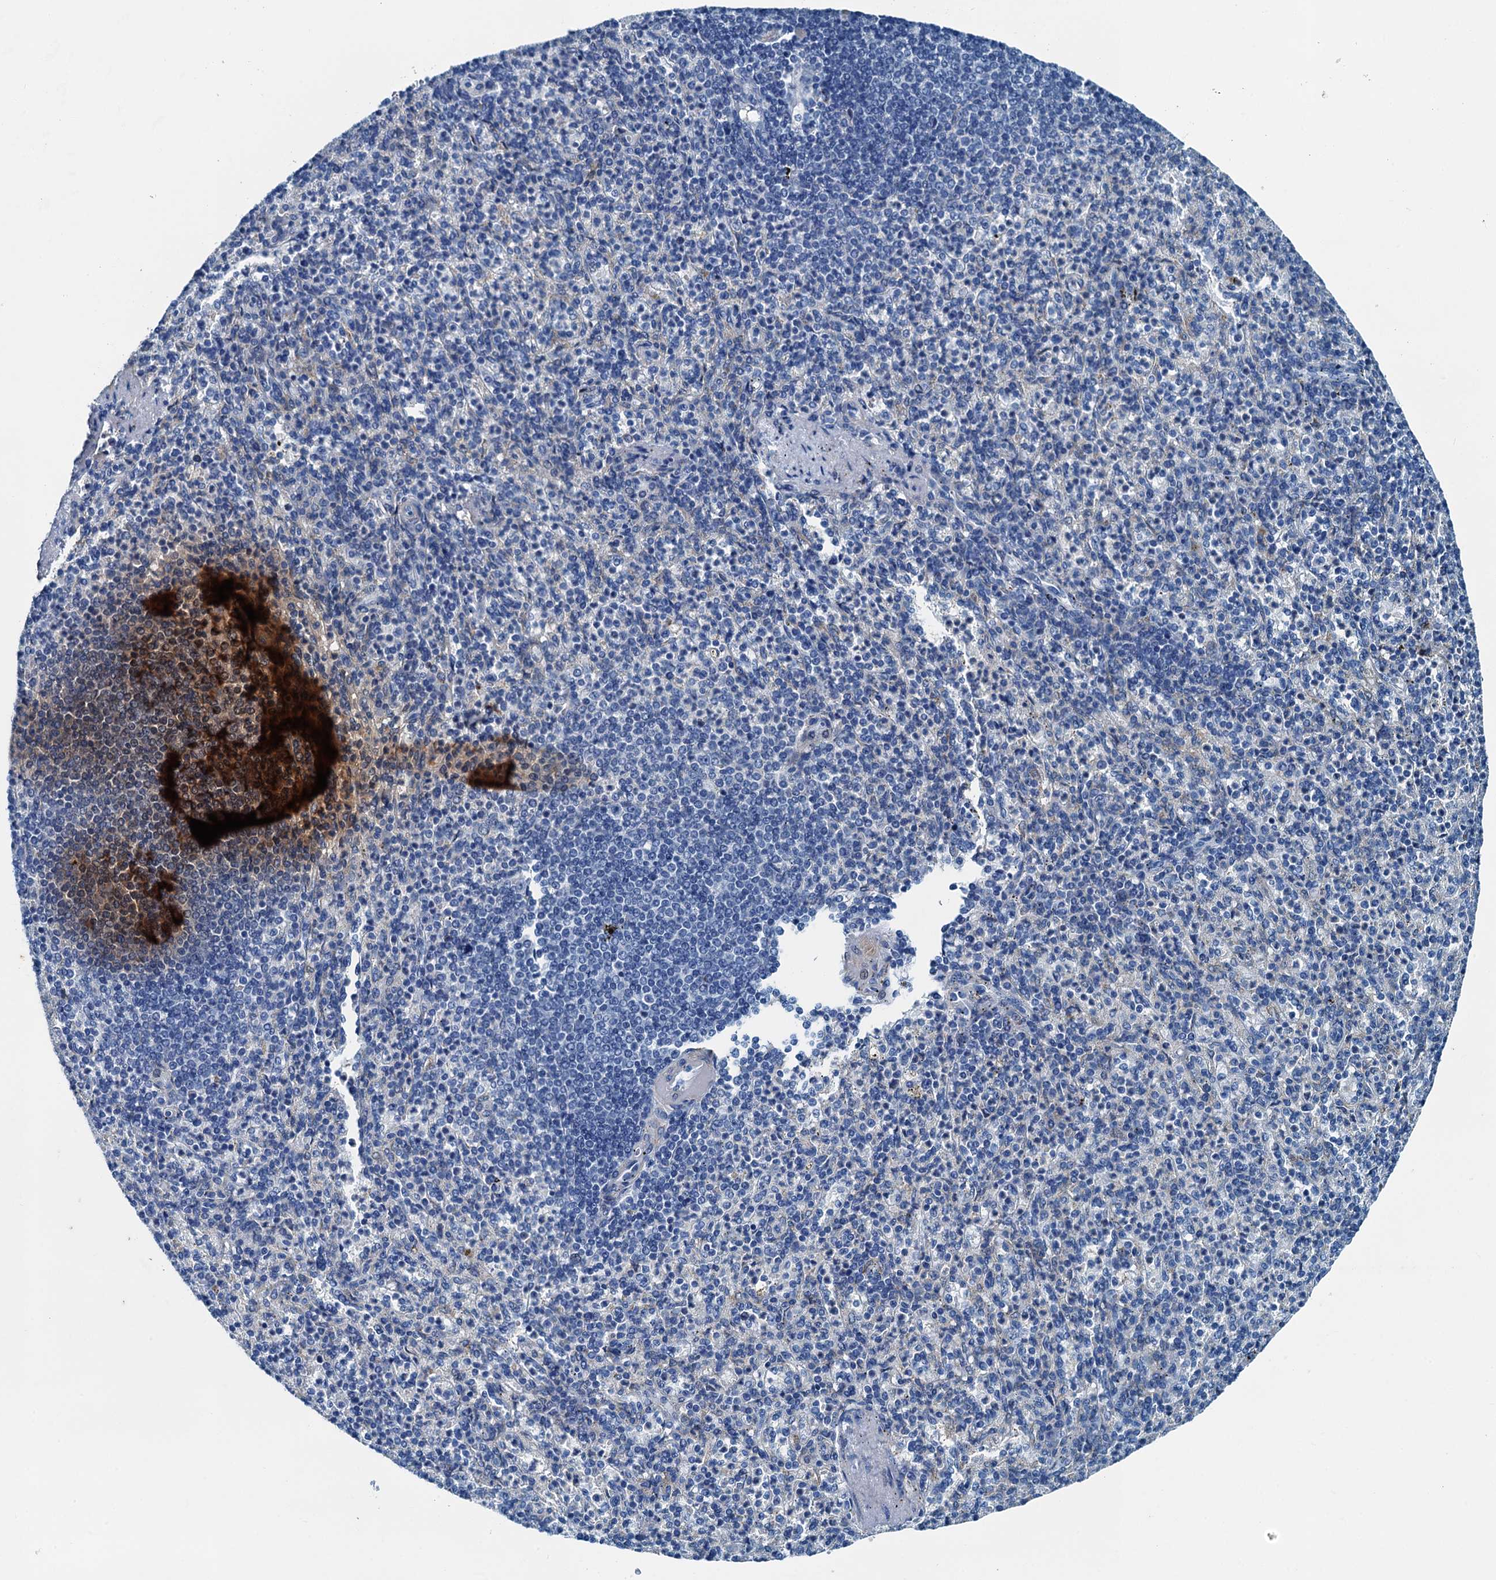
{"staining": {"intensity": "negative", "quantity": "none", "location": "none"}, "tissue": "spleen", "cell_type": "Cells in red pulp", "image_type": "normal", "snomed": [{"axis": "morphology", "description": "Normal tissue, NOS"}, {"axis": "topography", "description": "Spleen"}], "caption": "Immunohistochemical staining of normal spleen displays no significant staining in cells in red pulp. The staining is performed using DAB (3,3'-diaminobenzidine) brown chromogen with nuclei counter-stained in using hematoxylin.", "gene": "RAB3IL1", "patient": {"sex": "female", "age": 74}}